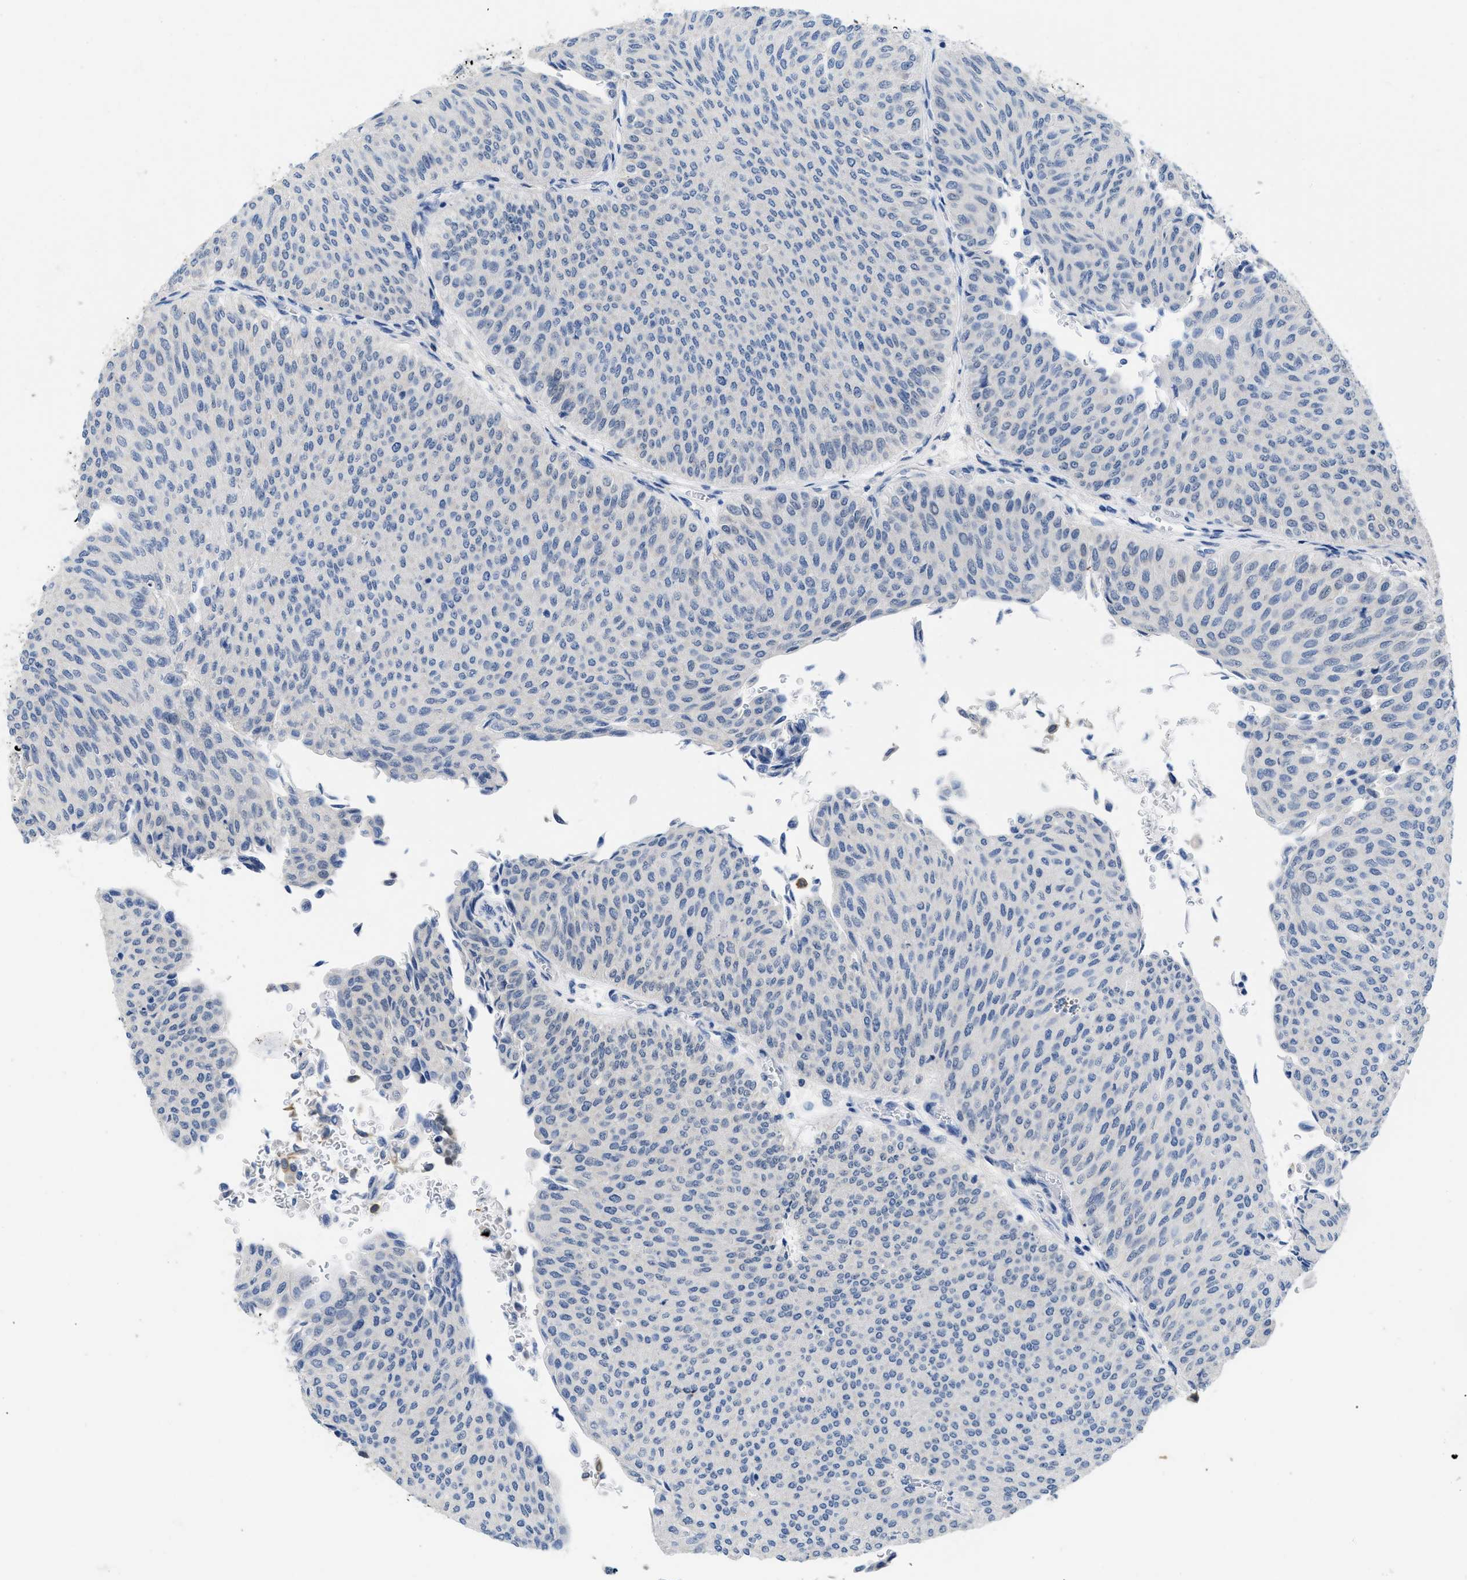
{"staining": {"intensity": "negative", "quantity": "none", "location": "none"}, "tissue": "urothelial cancer", "cell_type": "Tumor cells", "image_type": "cancer", "snomed": [{"axis": "morphology", "description": "Urothelial carcinoma, Low grade"}, {"axis": "topography", "description": "Urinary bladder"}], "caption": "Photomicrograph shows no significant protein positivity in tumor cells of urothelial cancer.", "gene": "NFIX", "patient": {"sex": "male", "age": 78}}